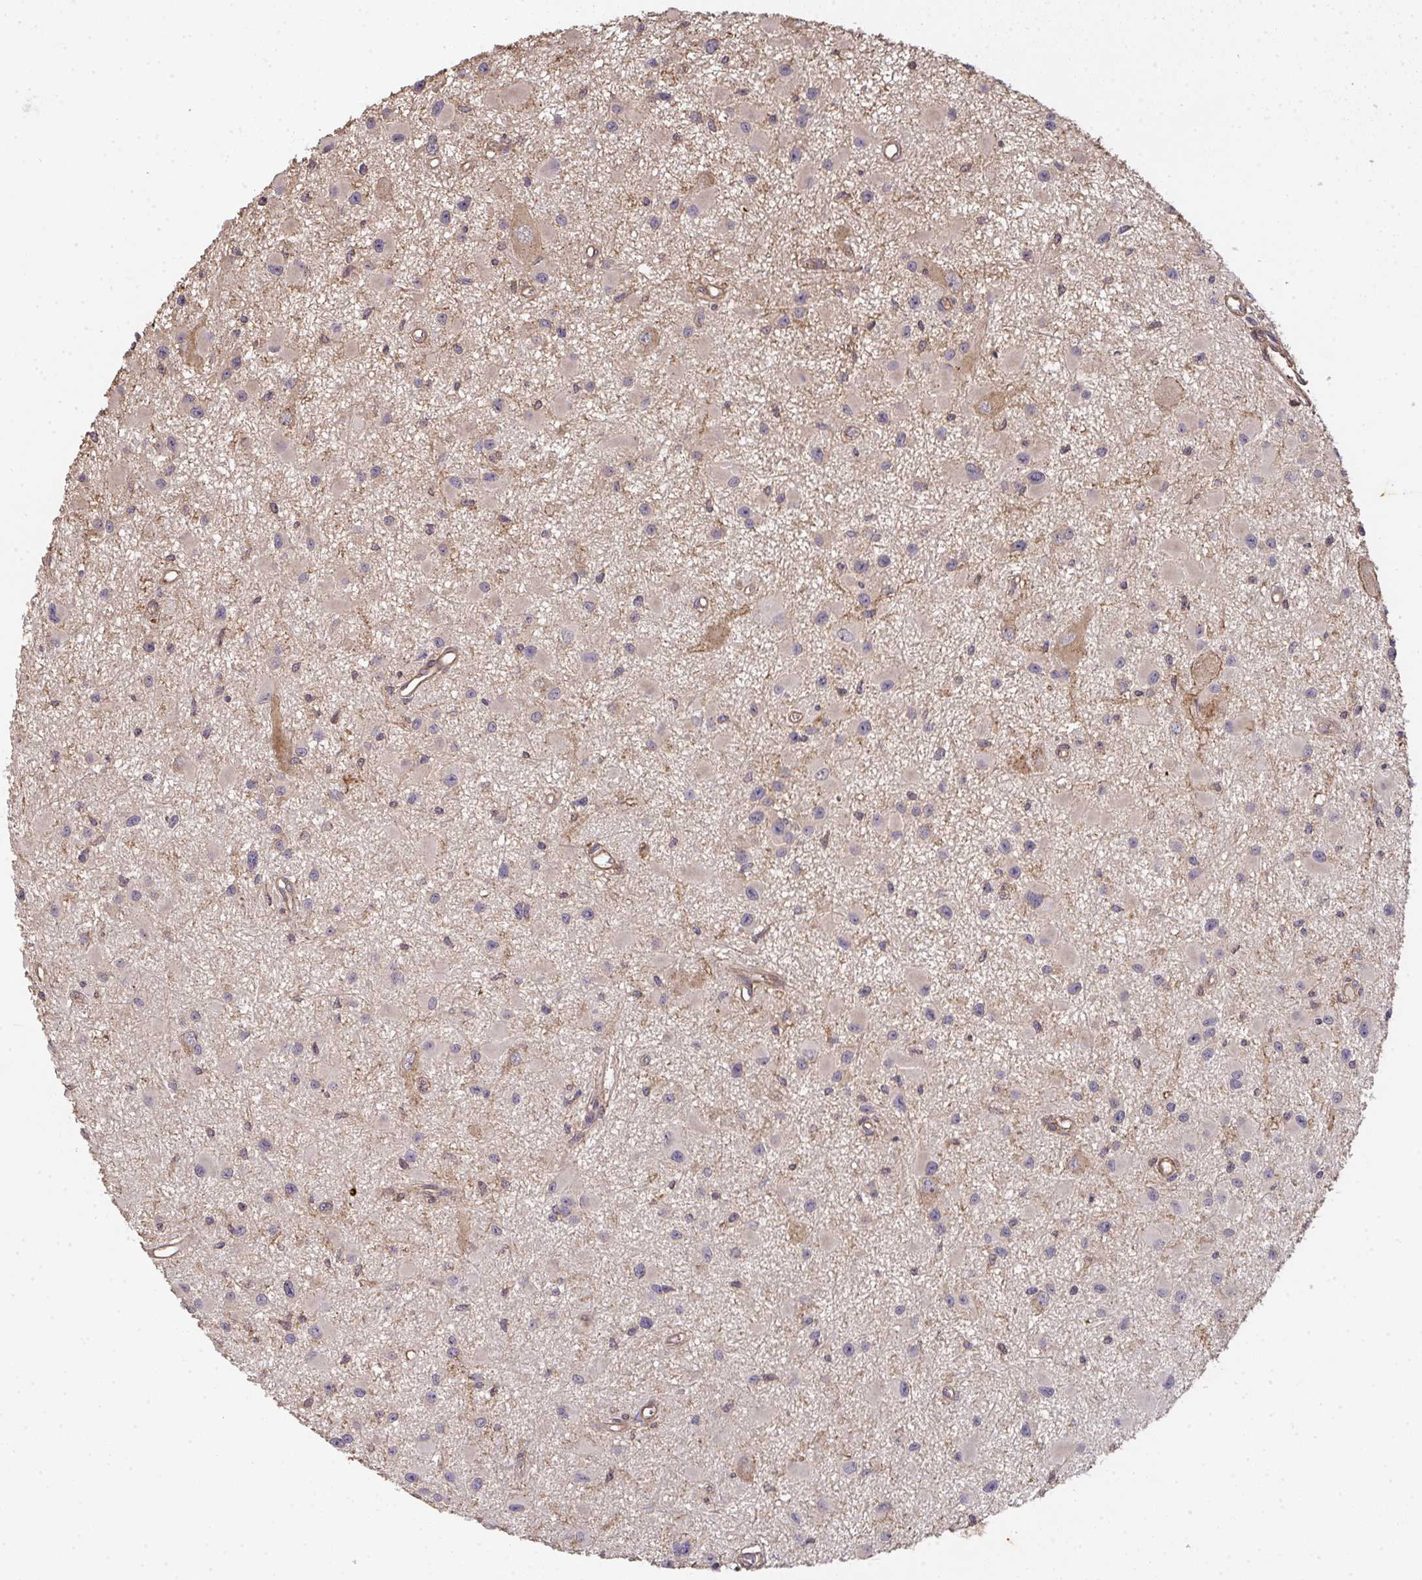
{"staining": {"intensity": "negative", "quantity": "none", "location": "none"}, "tissue": "glioma", "cell_type": "Tumor cells", "image_type": "cancer", "snomed": [{"axis": "morphology", "description": "Glioma, malignant, High grade"}, {"axis": "topography", "description": "Brain"}], "caption": "Tumor cells show no significant positivity in glioma.", "gene": "TNMD", "patient": {"sex": "male", "age": 54}}